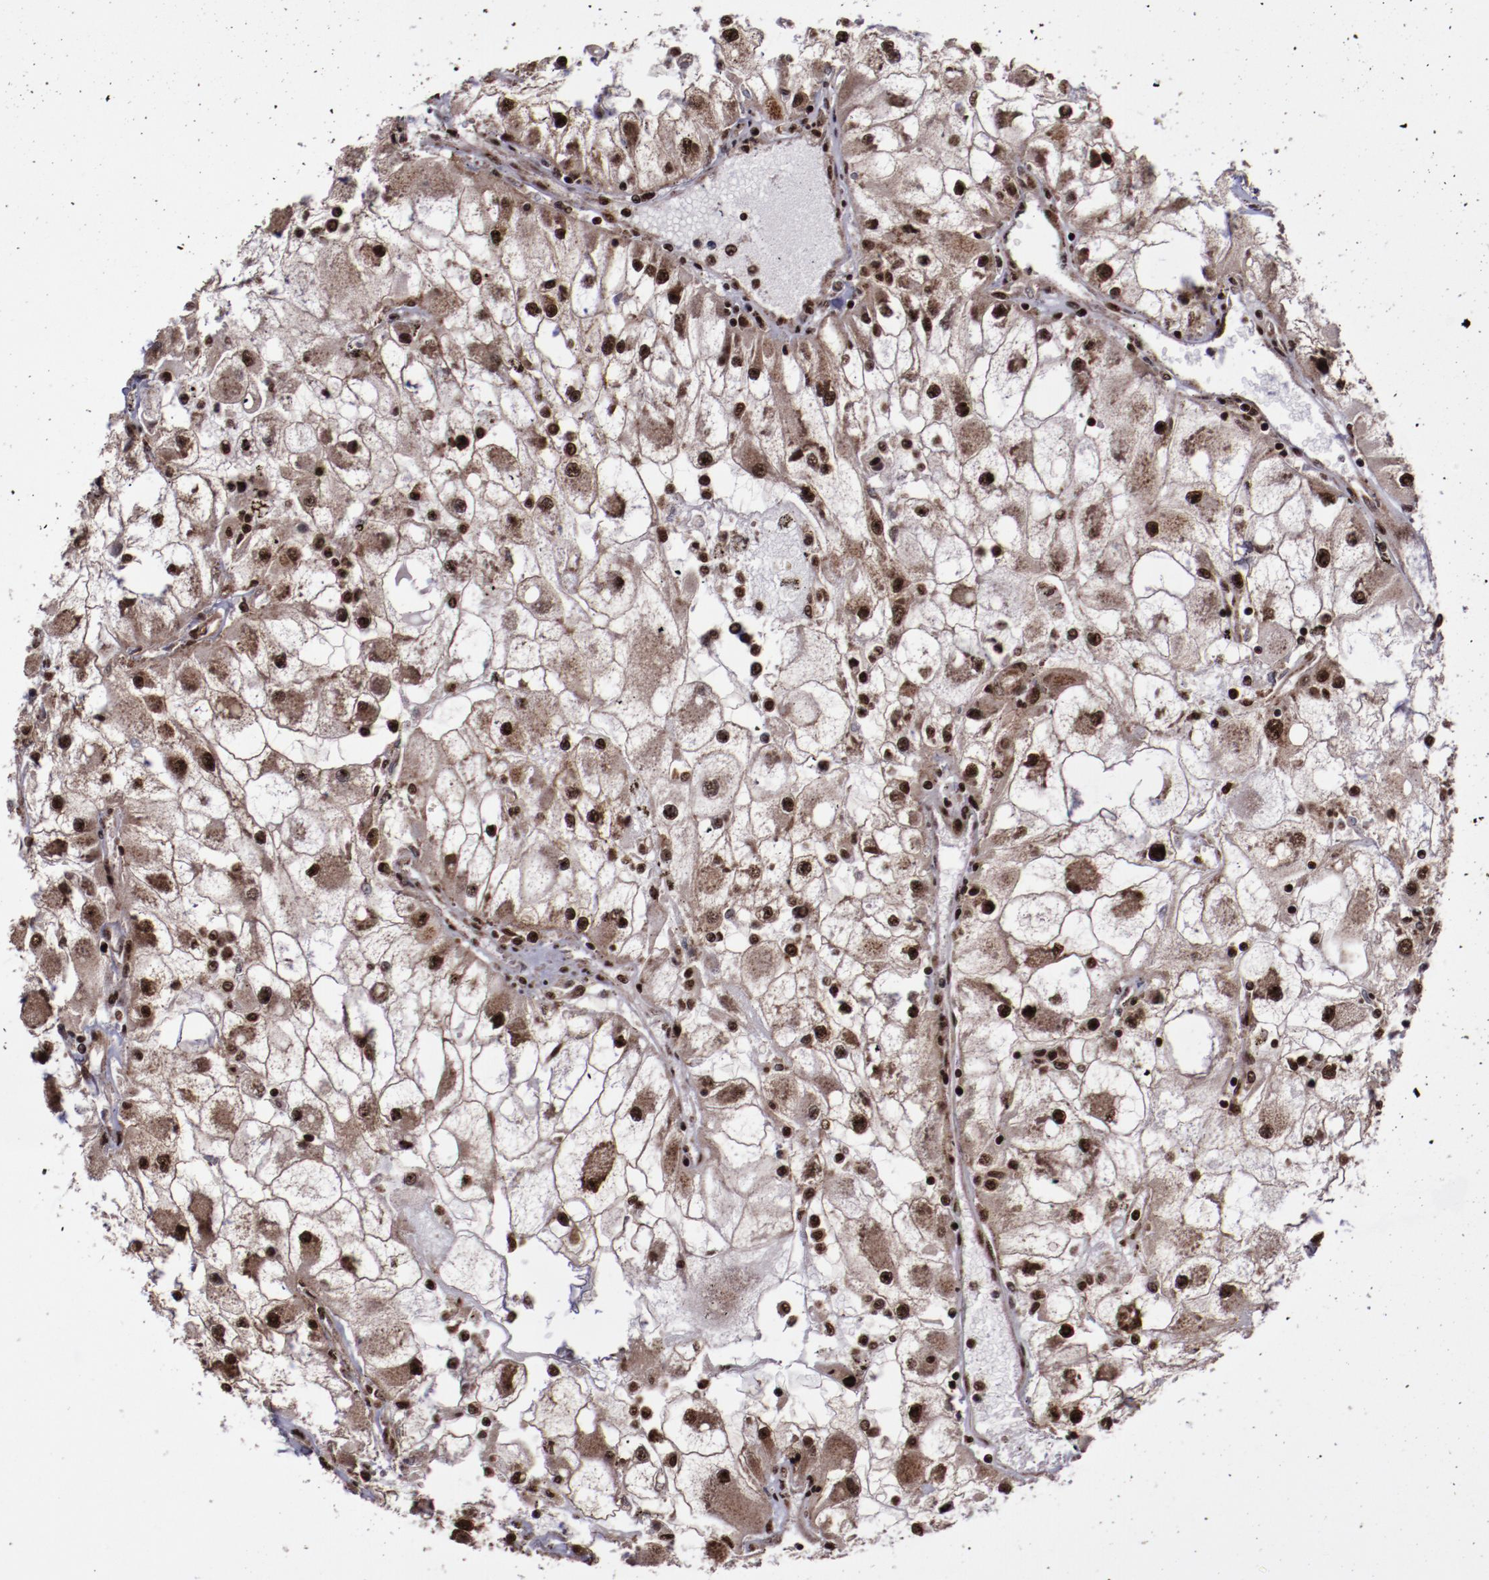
{"staining": {"intensity": "strong", "quantity": ">75%", "location": "cytoplasmic/membranous,nuclear"}, "tissue": "renal cancer", "cell_type": "Tumor cells", "image_type": "cancer", "snomed": [{"axis": "morphology", "description": "Adenocarcinoma, NOS"}, {"axis": "topography", "description": "Kidney"}], "caption": "Tumor cells exhibit strong cytoplasmic/membranous and nuclear positivity in about >75% of cells in renal adenocarcinoma.", "gene": "SNW1", "patient": {"sex": "female", "age": 73}}